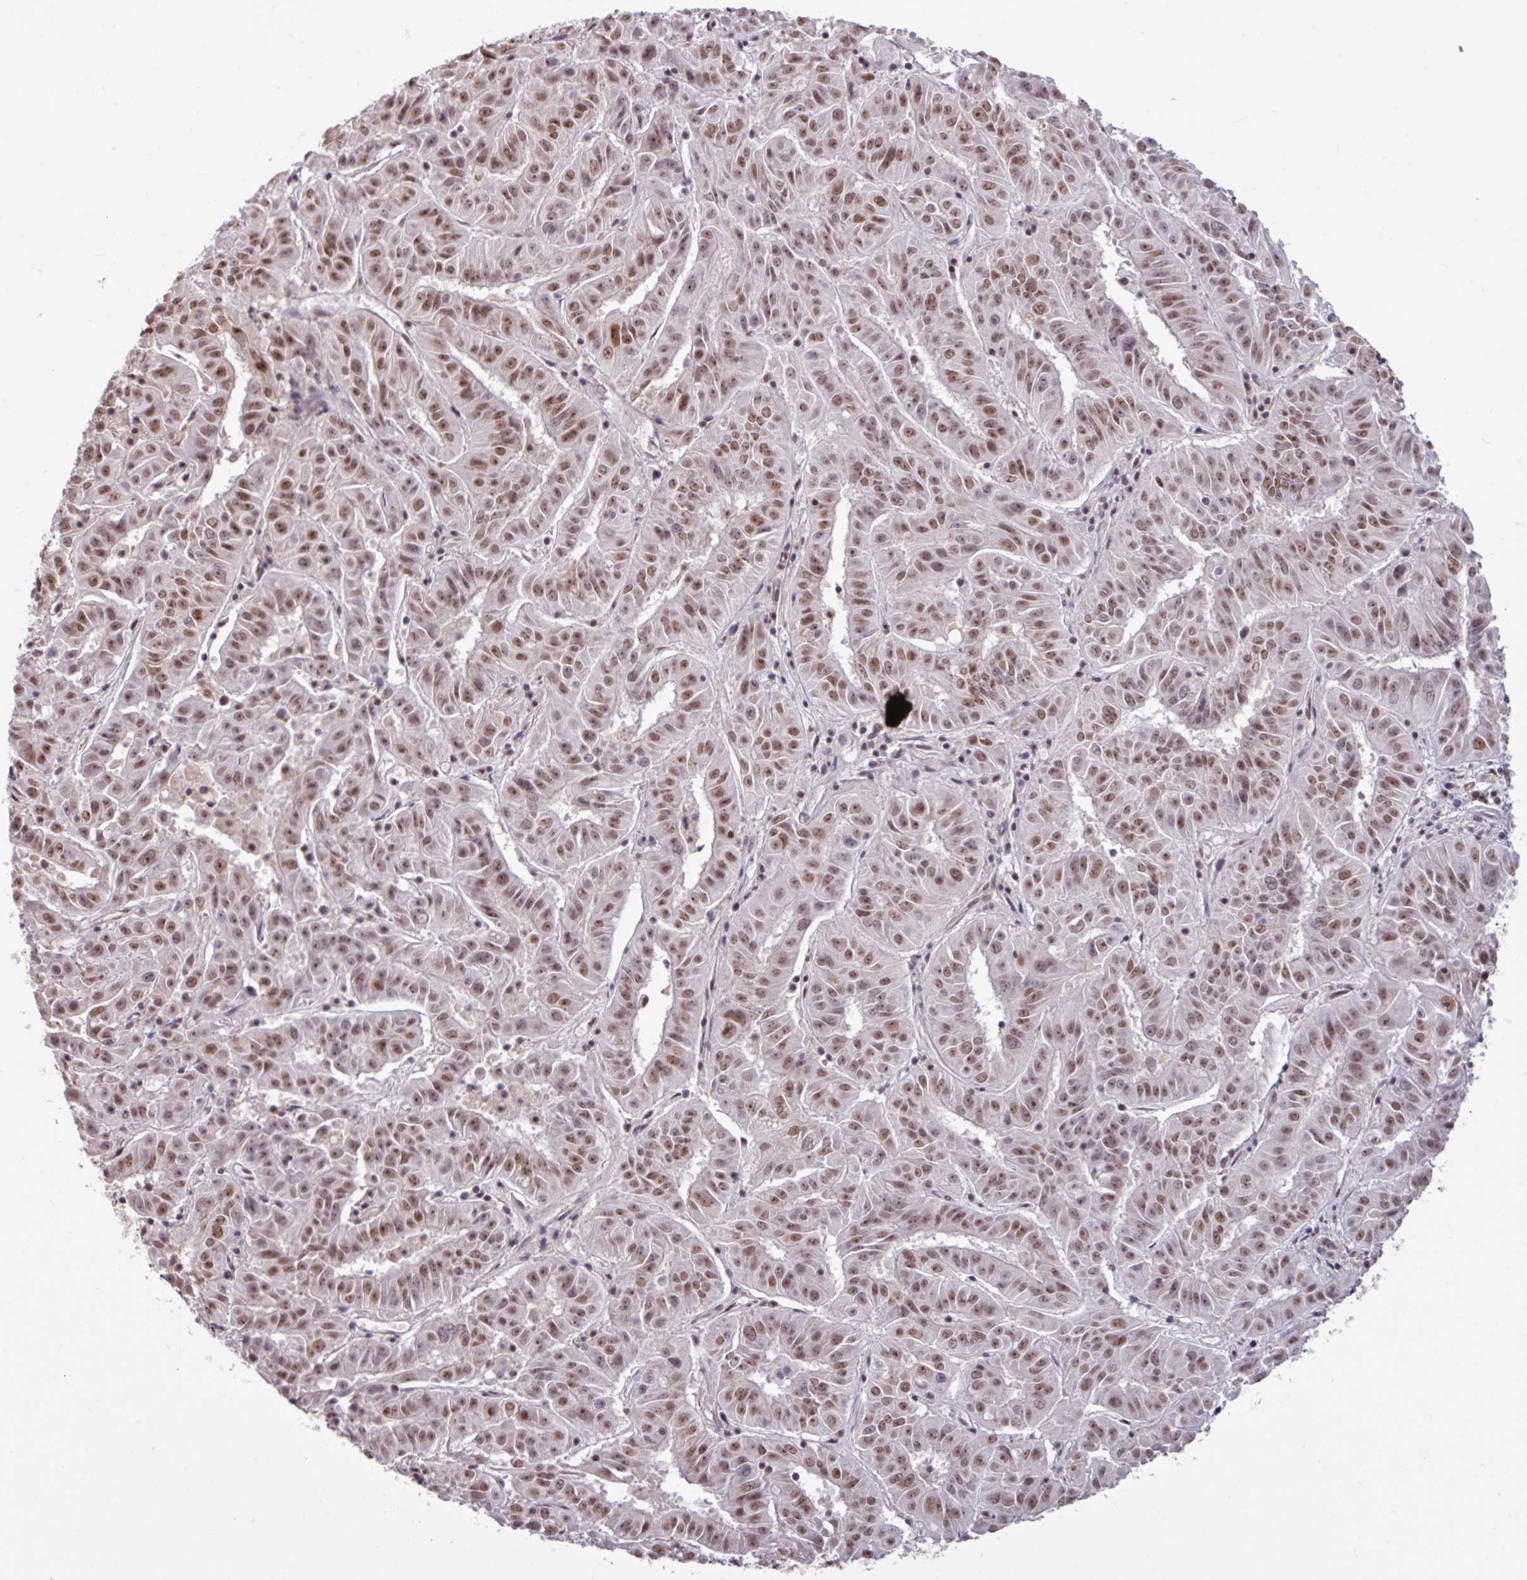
{"staining": {"intensity": "moderate", "quantity": ">75%", "location": "nuclear"}, "tissue": "pancreatic cancer", "cell_type": "Tumor cells", "image_type": "cancer", "snomed": [{"axis": "morphology", "description": "Adenocarcinoma, NOS"}, {"axis": "topography", "description": "Pancreas"}], "caption": "The micrograph reveals a brown stain indicating the presence of a protein in the nuclear of tumor cells in adenocarcinoma (pancreatic). Immunohistochemistry stains the protein of interest in brown and the nuclei are stained blue.", "gene": "TDG", "patient": {"sex": "male", "age": 63}}